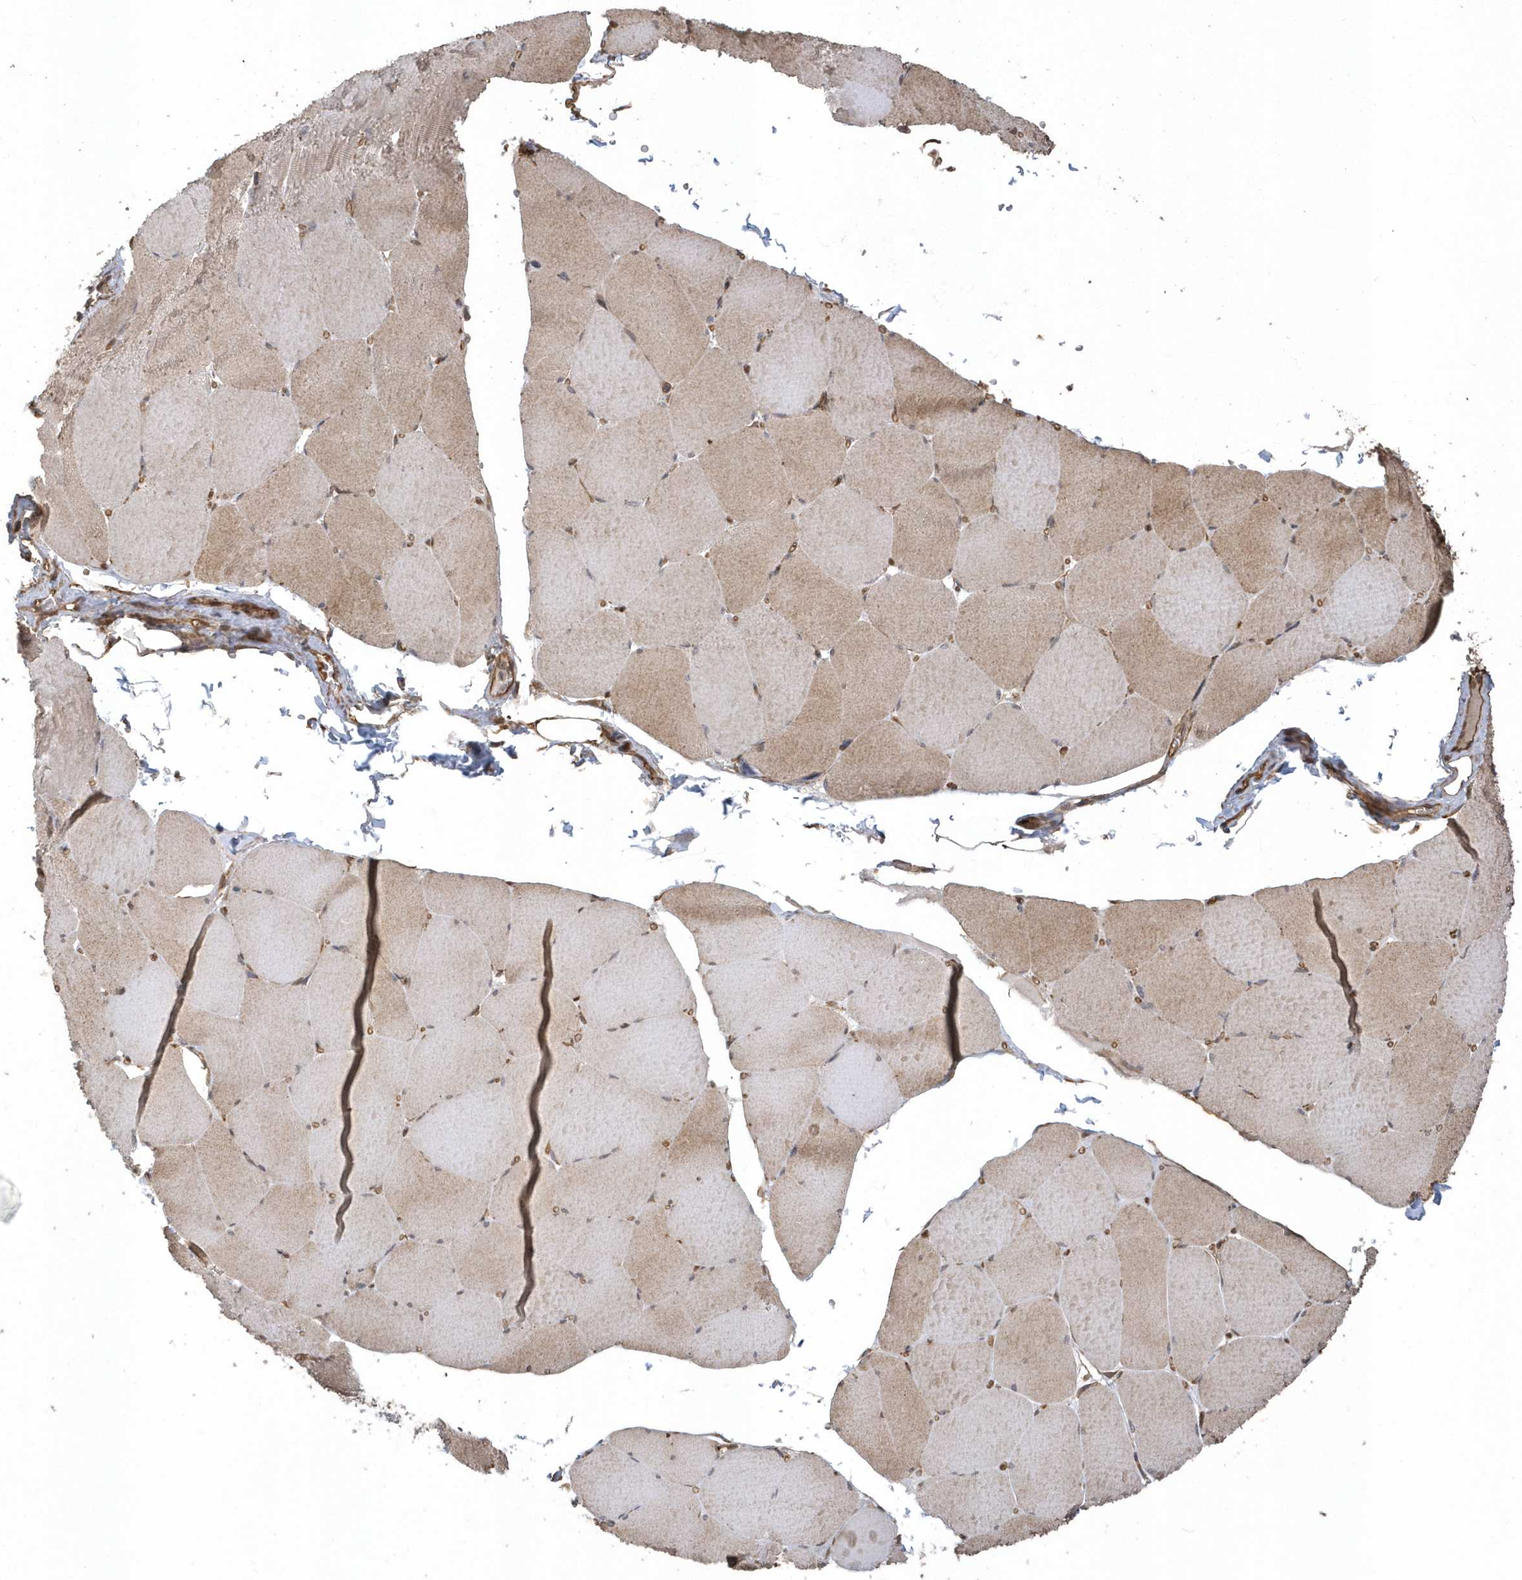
{"staining": {"intensity": "weak", "quantity": "25%-75%", "location": "cytoplasmic/membranous"}, "tissue": "skeletal muscle", "cell_type": "Myocytes", "image_type": "normal", "snomed": [{"axis": "morphology", "description": "Normal tissue, NOS"}, {"axis": "topography", "description": "Skeletal muscle"}, {"axis": "topography", "description": "Head-Neck"}], "caption": "Immunohistochemical staining of benign human skeletal muscle demonstrates low levels of weak cytoplasmic/membranous expression in about 25%-75% of myocytes.", "gene": "HERPUD1", "patient": {"sex": "male", "age": 66}}